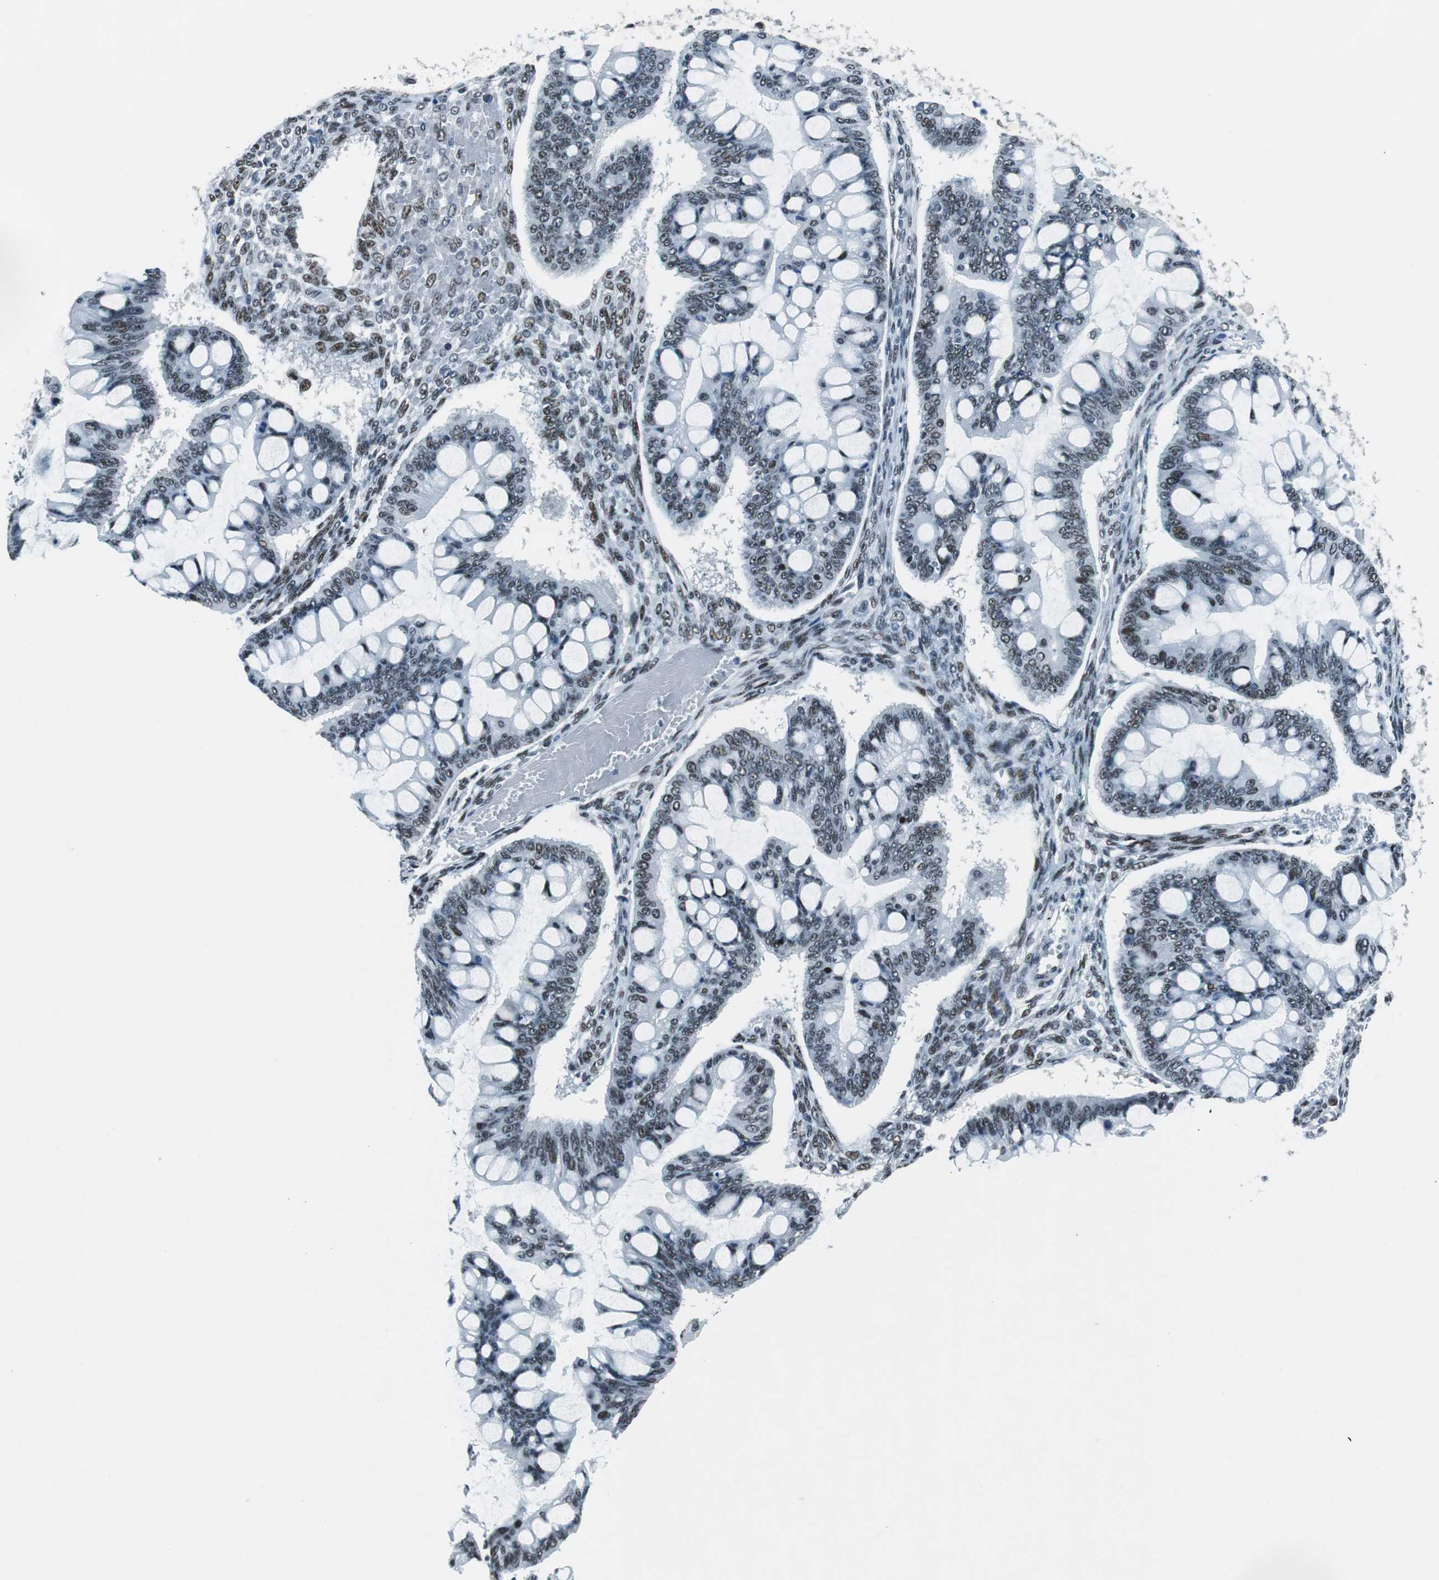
{"staining": {"intensity": "negative", "quantity": "none", "location": "none"}, "tissue": "ovarian cancer", "cell_type": "Tumor cells", "image_type": "cancer", "snomed": [{"axis": "morphology", "description": "Cystadenocarcinoma, mucinous, NOS"}, {"axis": "topography", "description": "Ovary"}], "caption": "Protein analysis of ovarian mucinous cystadenocarcinoma reveals no significant expression in tumor cells.", "gene": "HDAC3", "patient": {"sex": "female", "age": 73}}